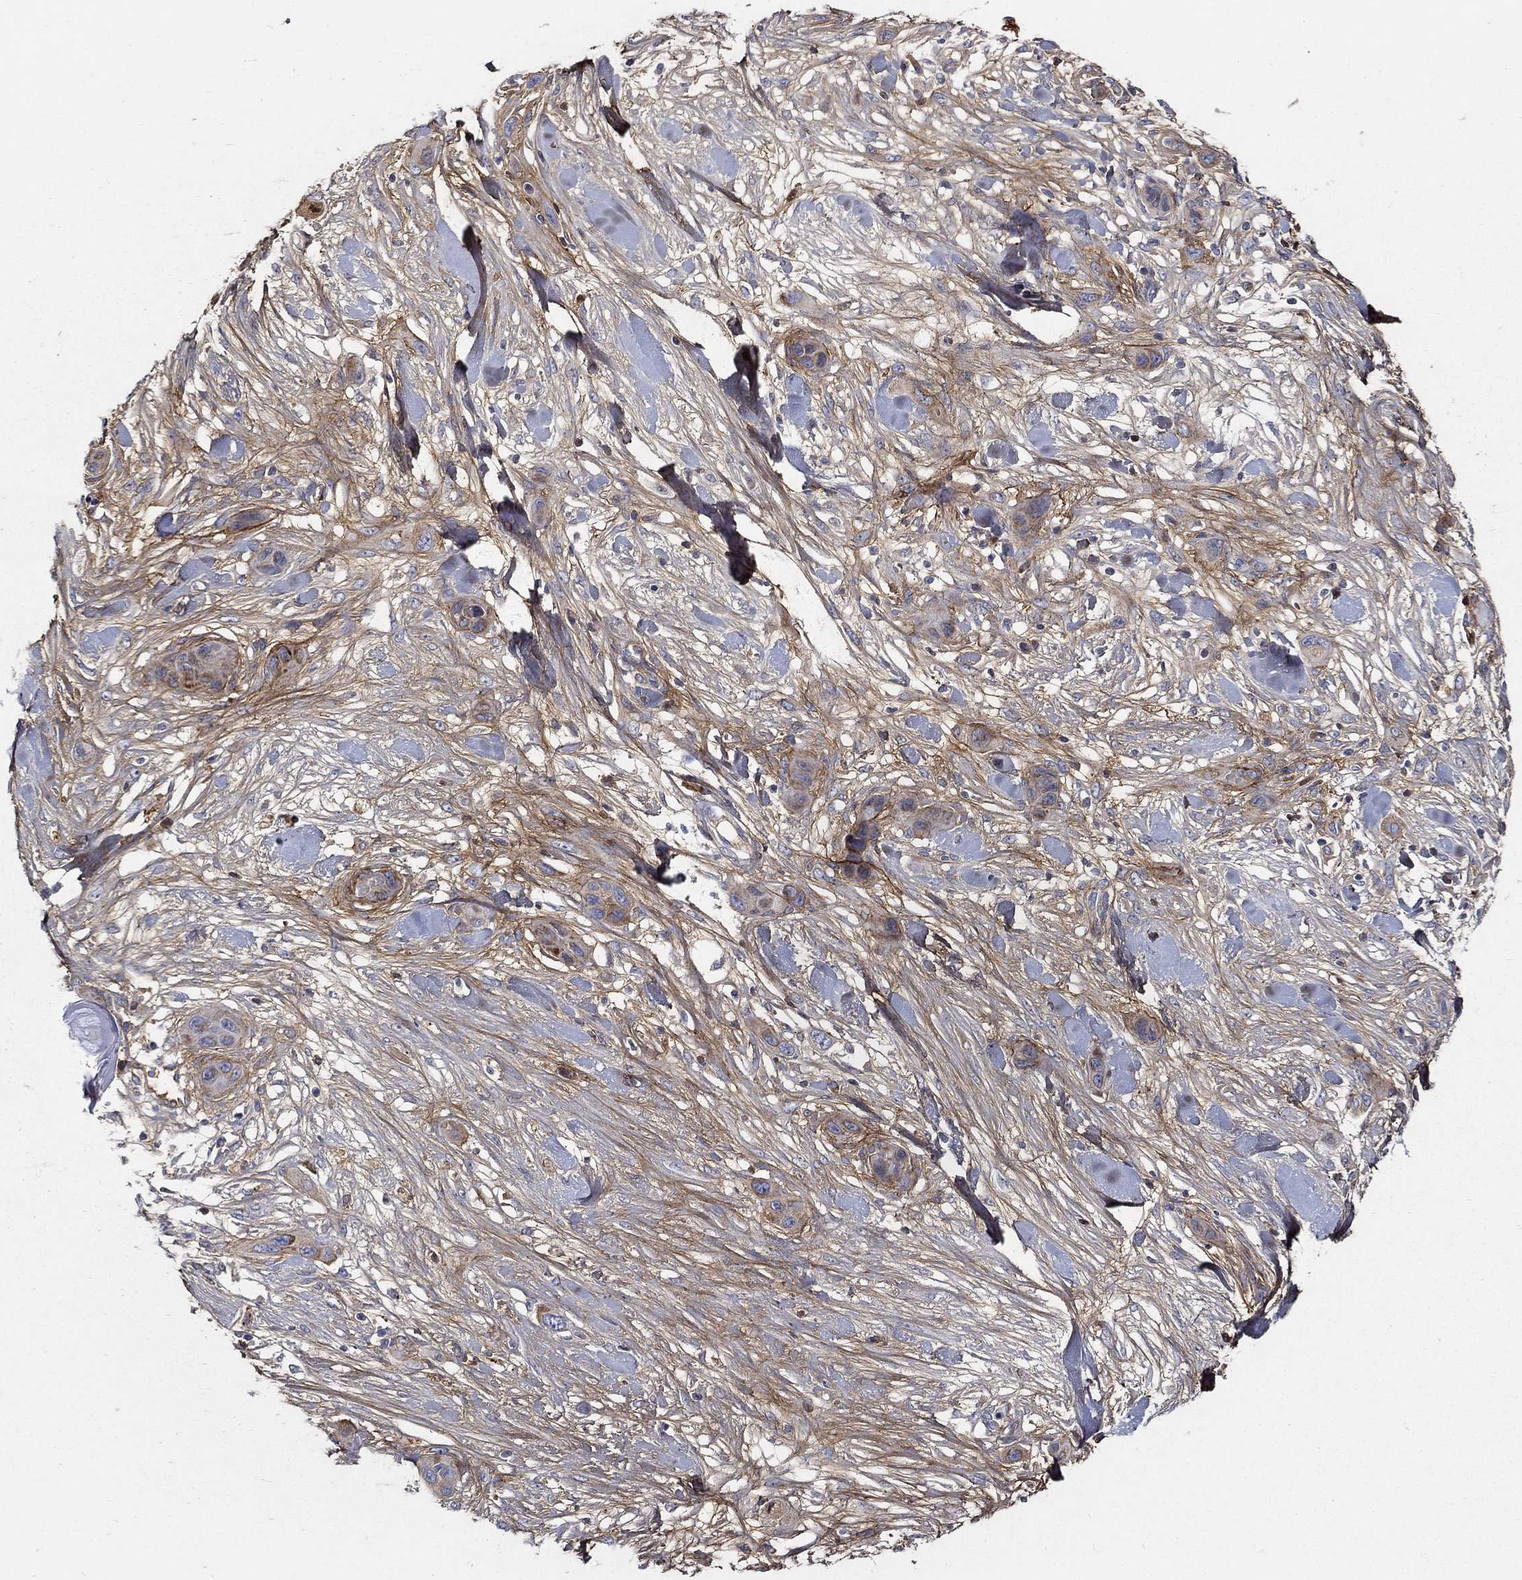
{"staining": {"intensity": "strong", "quantity": "<25%", "location": "cytoplasmic/membranous"}, "tissue": "skin cancer", "cell_type": "Tumor cells", "image_type": "cancer", "snomed": [{"axis": "morphology", "description": "Squamous cell carcinoma, NOS"}, {"axis": "topography", "description": "Skin"}], "caption": "An image of human skin cancer (squamous cell carcinoma) stained for a protein demonstrates strong cytoplasmic/membranous brown staining in tumor cells.", "gene": "TGFBI", "patient": {"sex": "male", "age": 79}}